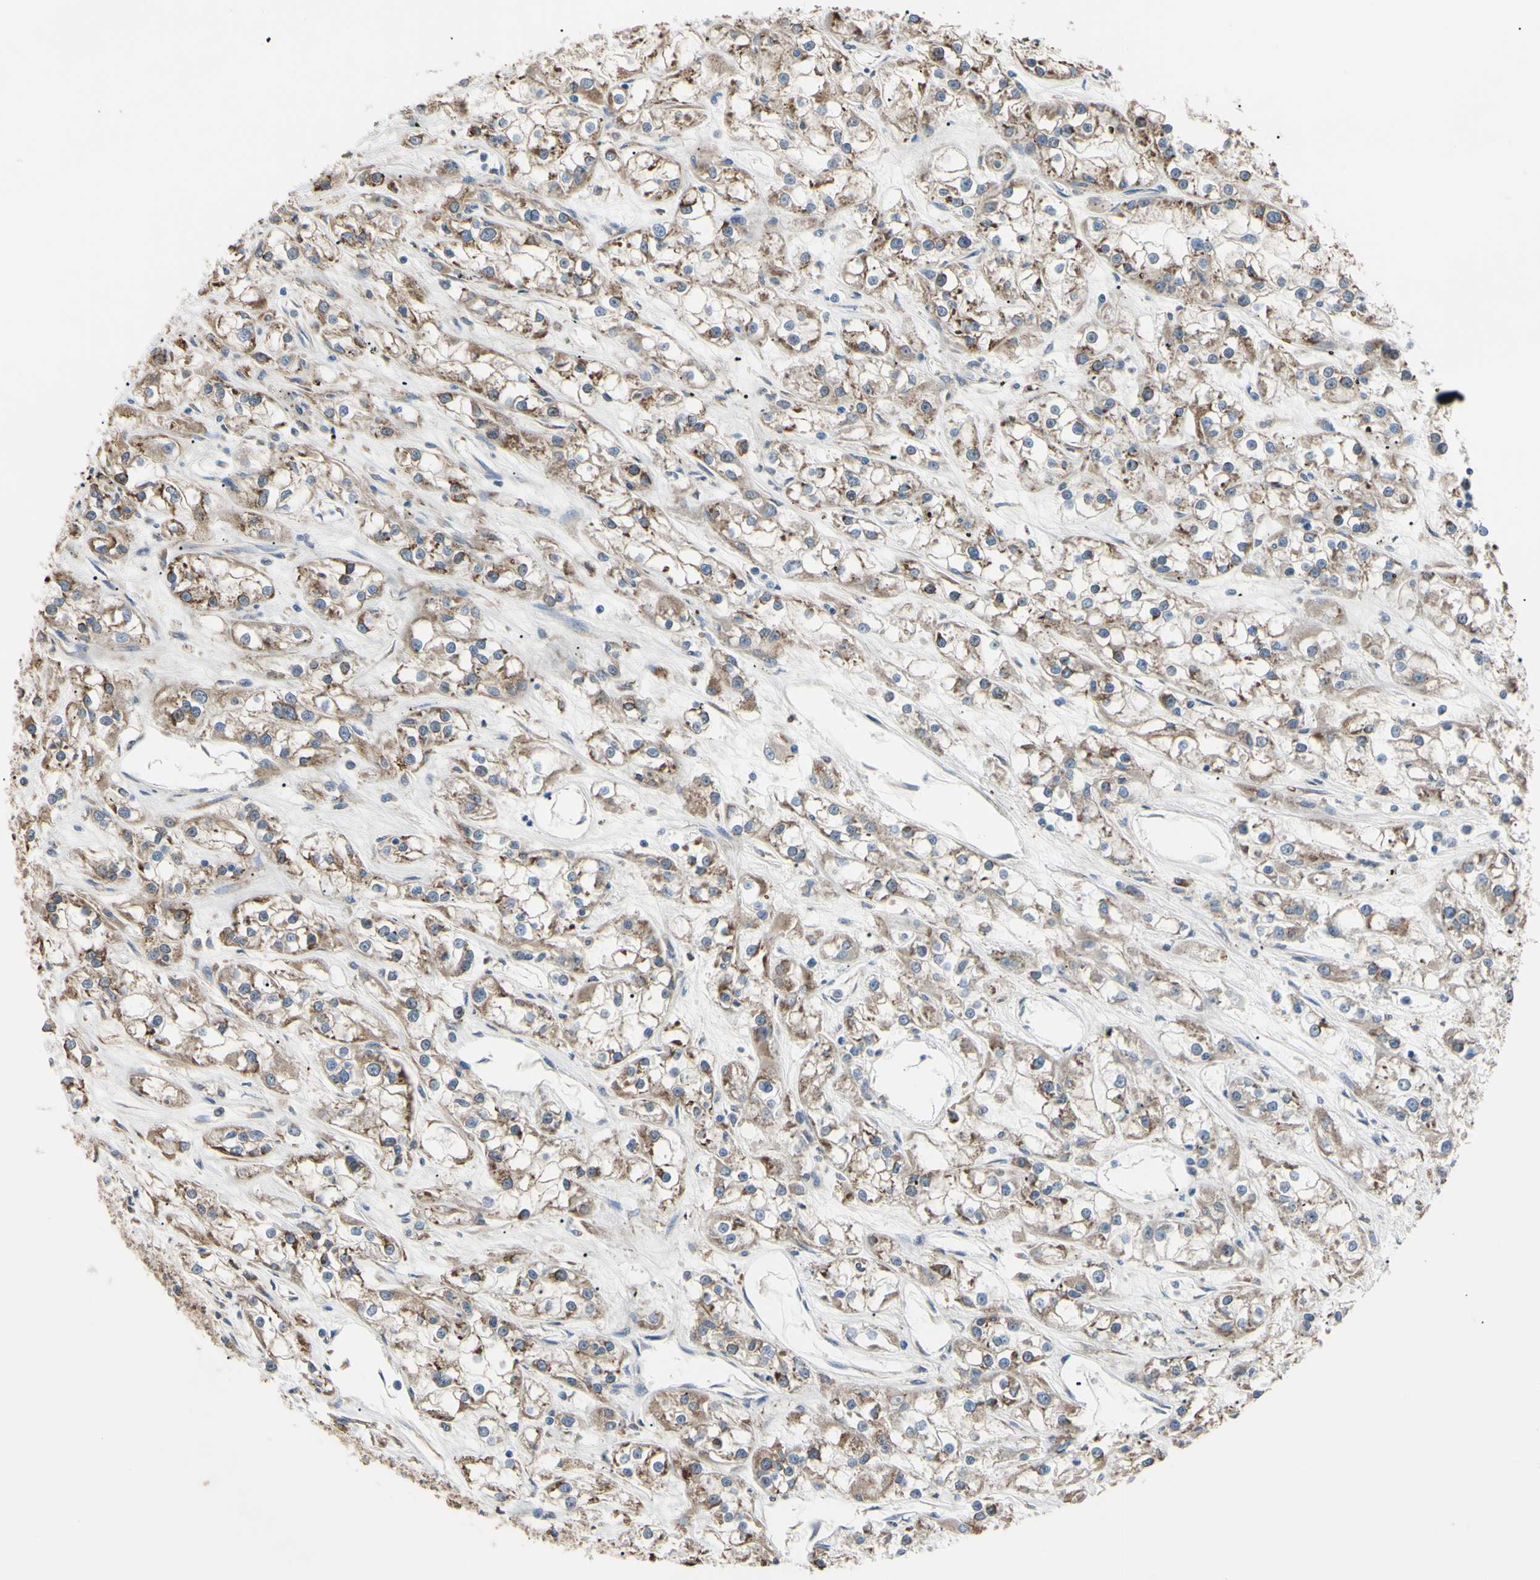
{"staining": {"intensity": "moderate", "quantity": ">75%", "location": "cytoplasmic/membranous"}, "tissue": "renal cancer", "cell_type": "Tumor cells", "image_type": "cancer", "snomed": [{"axis": "morphology", "description": "Adenocarcinoma, NOS"}, {"axis": "topography", "description": "Kidney"}], "caption": "Protein expression analysis of human adenocarcinoma (renal) reveals moderate cytoplasmic/membranous positivity in about >75% of tumor cells. Ihc stains the protein in brown and the nuclei are stained blue.", "gene": "BMF", "patient": {"sex": "female", "age": 52}}